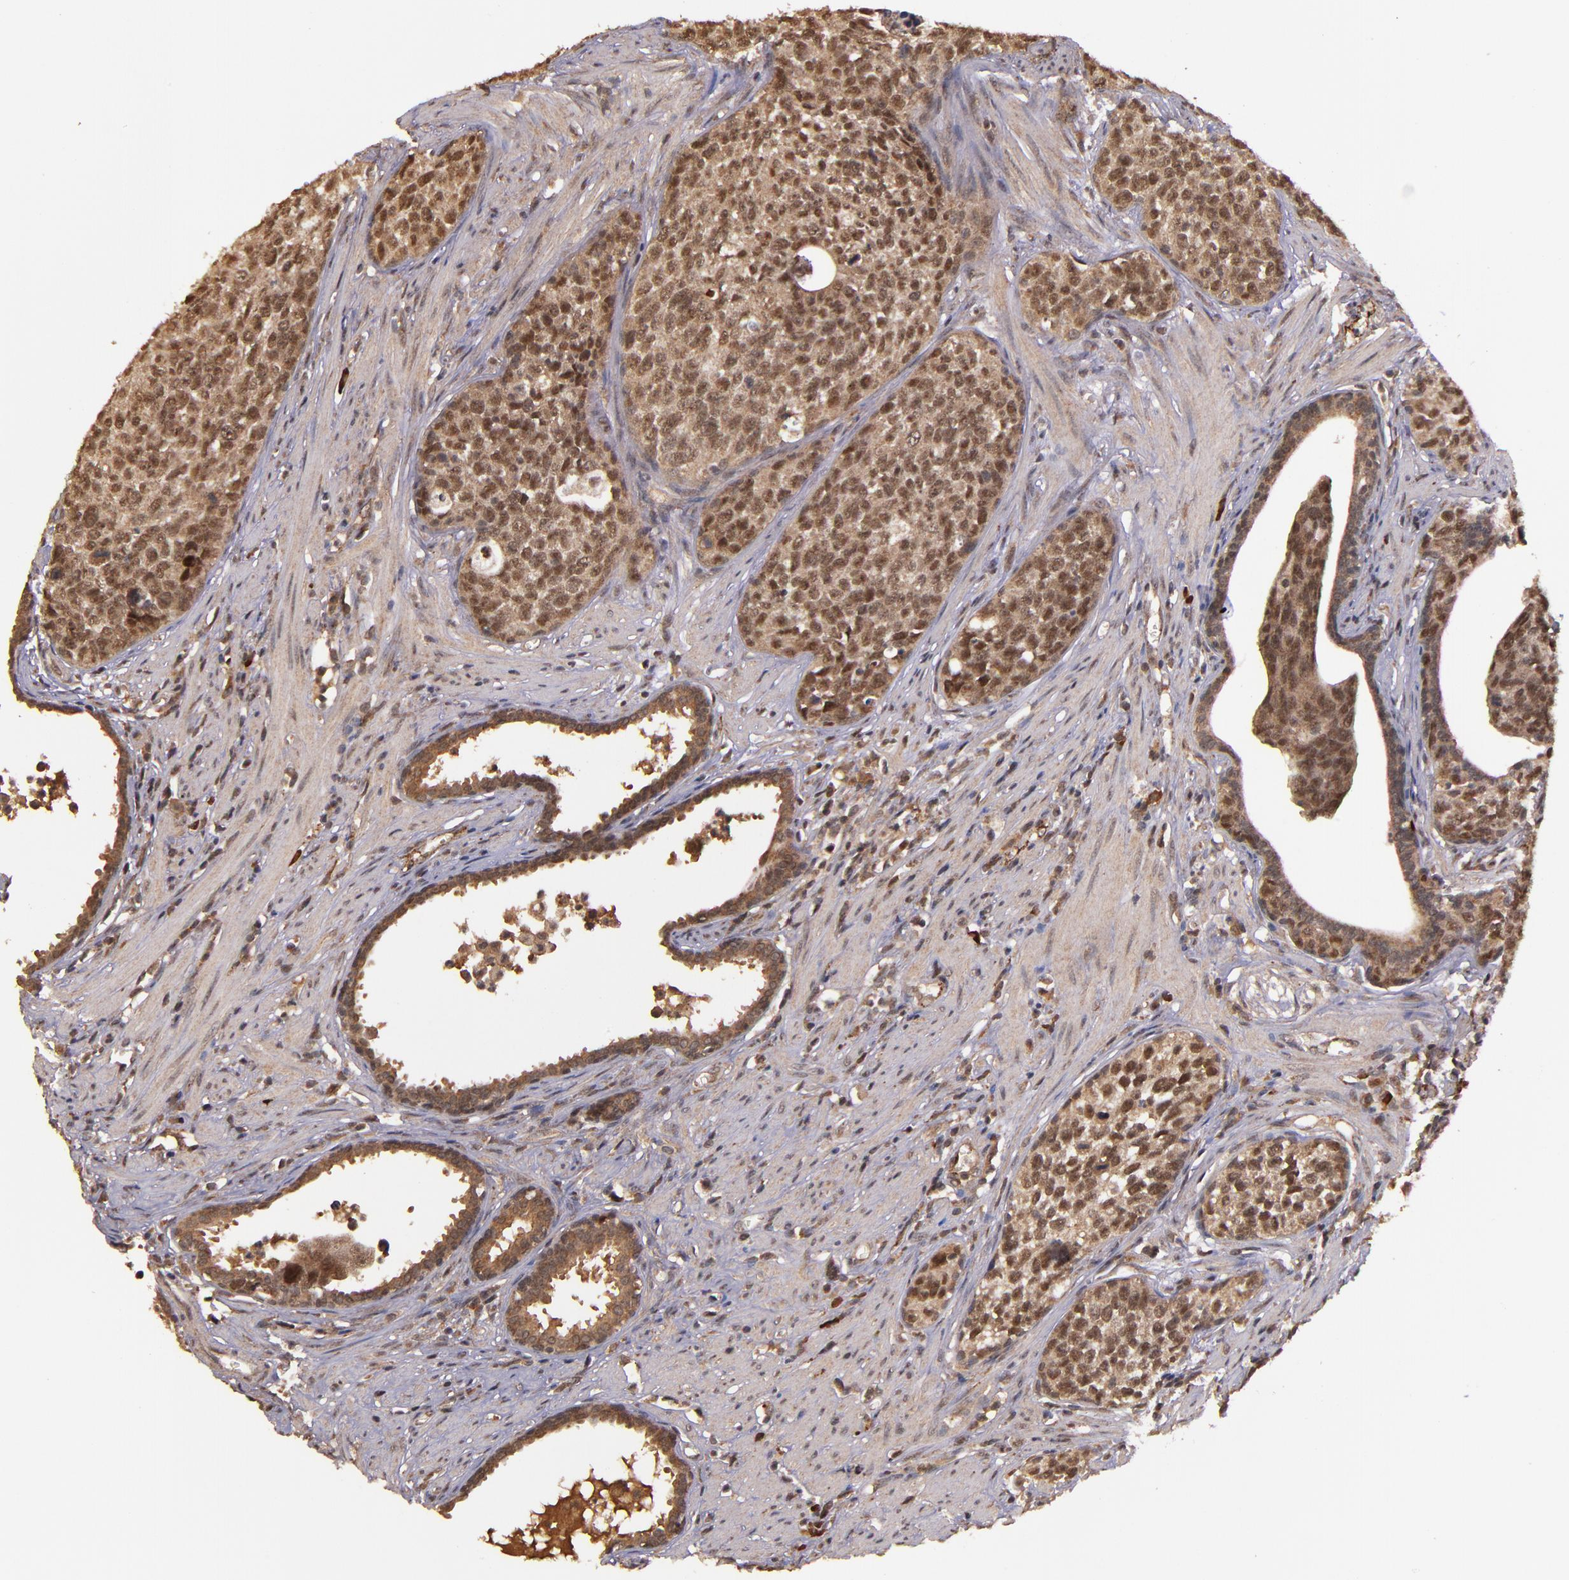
{"staining": {"intensity": "strong", "quantity": ">75%", "location": "cytoplasmic/membranous,nuclear"}, "tissue": "urothelial cancer", "cell_type": "Tumor cells", "image_type": "cancer", "snomed": [{"axis": "morphology", "description": "Urothelial carcinoma, High grade"}, {"axis": "topography", "description": "Urinary bladder"}], "caption": "High-grade urothelial carcinoma stained with immunohistochemistry (IHC) demonstrates strong cytoplasmic/membranous and nuclear positivity in approximately >75% of tumor cells.", "gene": "RIOK3", "patient": {"sex": "male", "age": 81}}